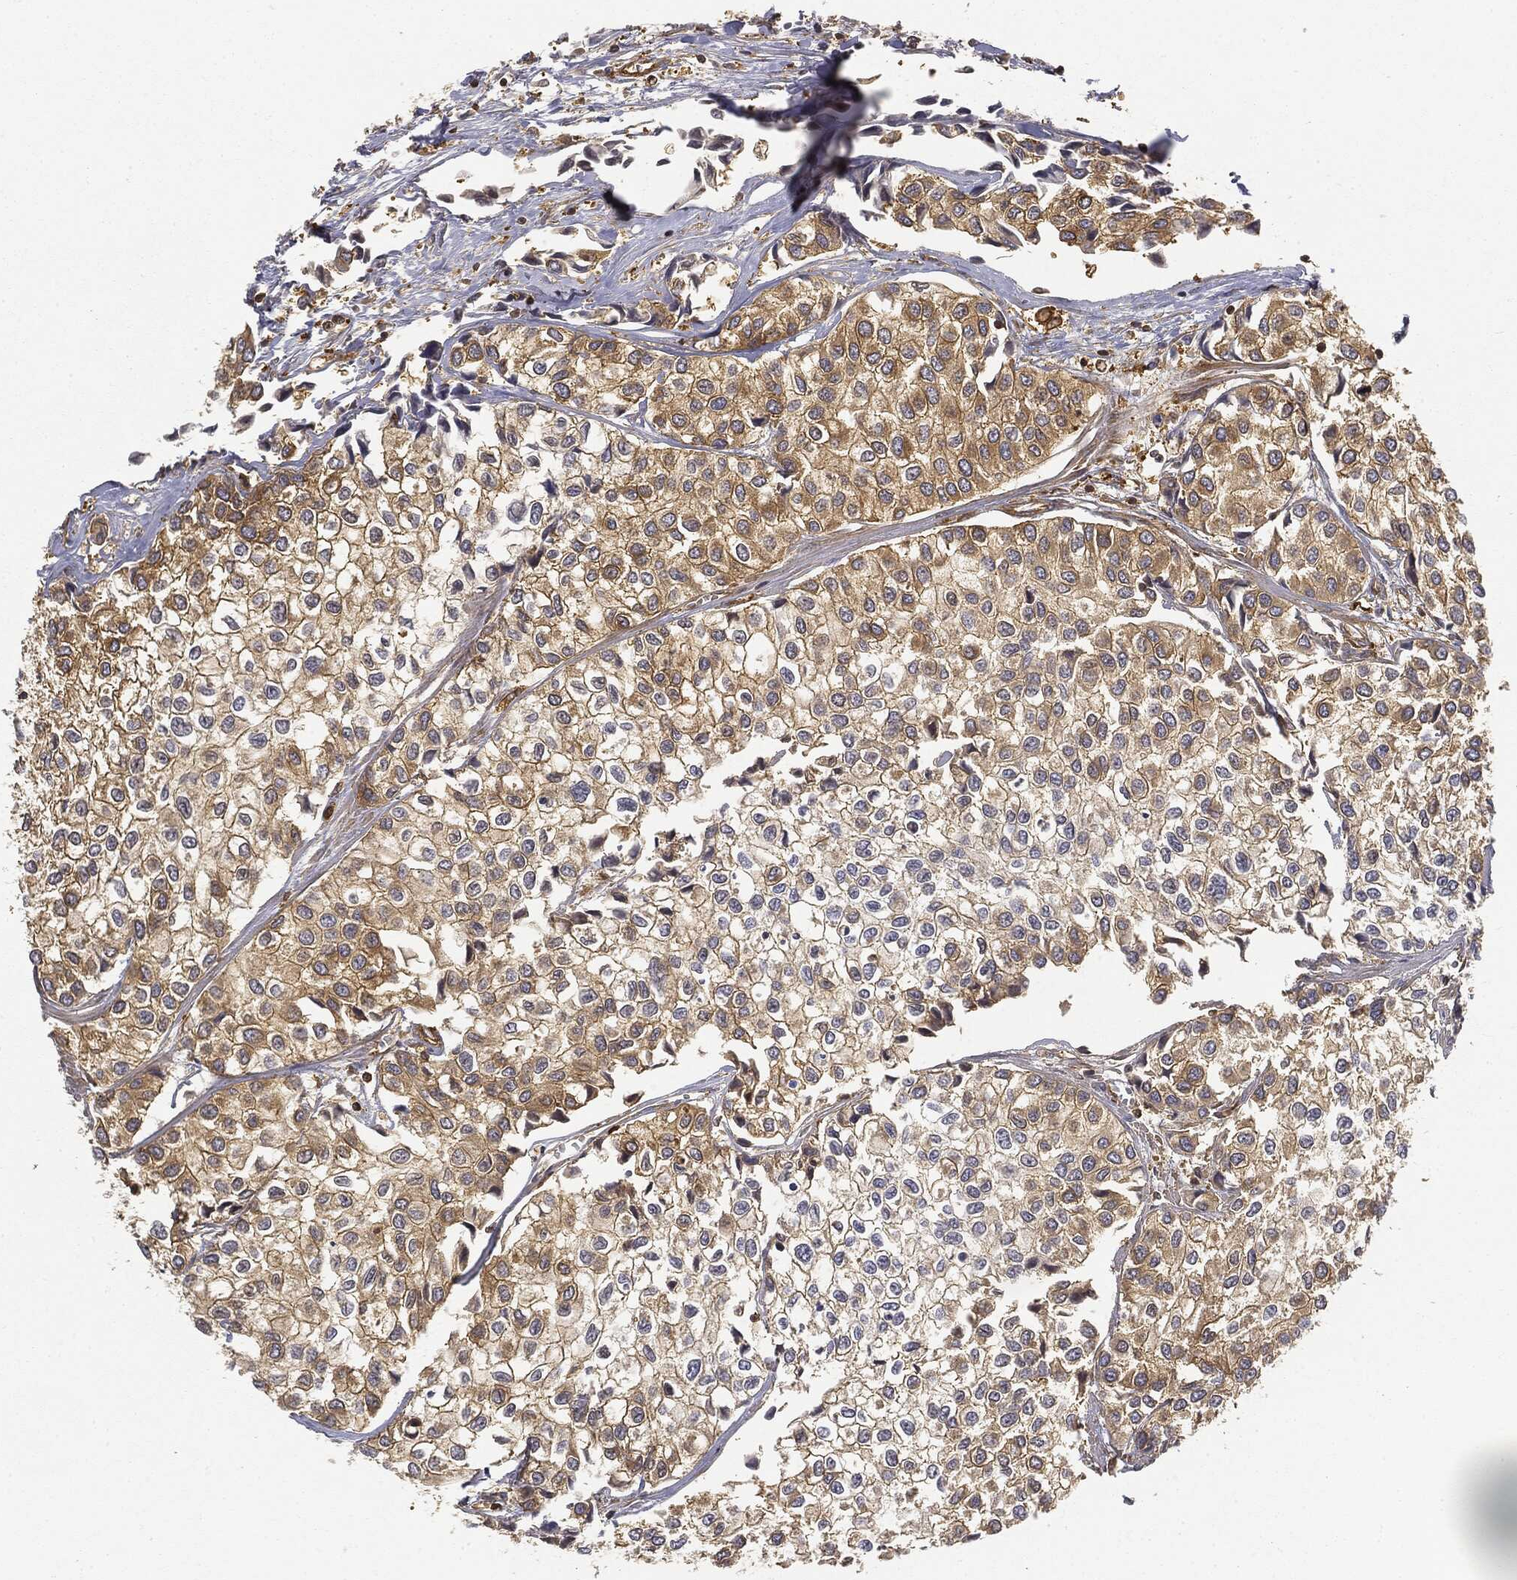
{"staining": {"intensity": "moderate", "quantity": "25%-75%", "location": "cytoplasmic/membranous"}, "tissue": "urothelial cancer", "cell_type": "Tumor cells", "image_type": "cancer", "snomed": [{"axis": "morphology", "description": "Urothelial carcinoma, High grade"}, {"axis": "topography", "description": "Urinary bladder"}], "caption": "A brown stain highlights moderate cytoplasmic/membranous positivity of a protein in high-grade urothelial carcinoma tumor cells.", "gene": "WDR1", "patient": {"sex": "male", "age": 73}}